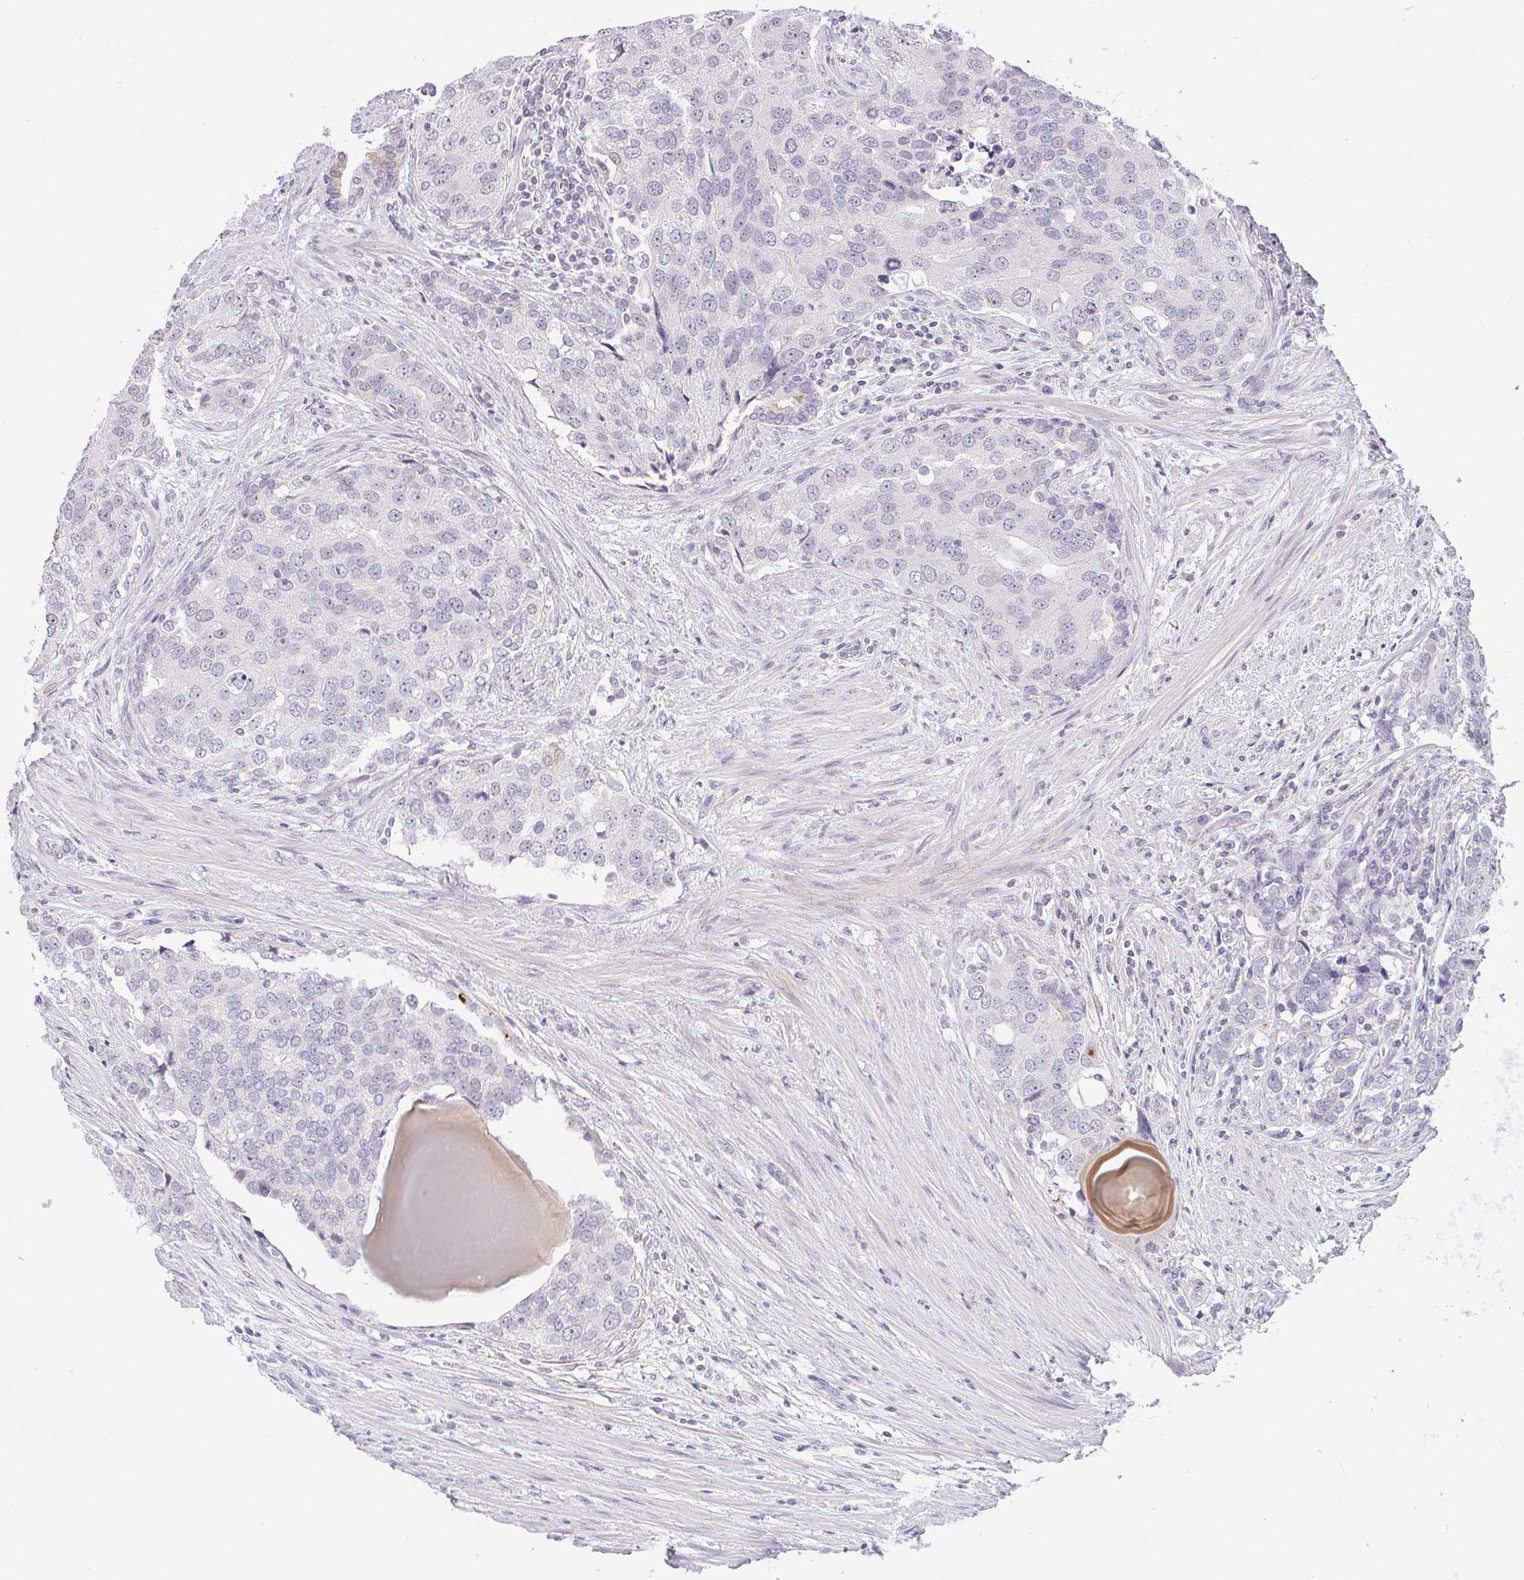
{"staining": {"intensity": "negative", "quantity": "none", "location": "none"}, "tissue": "prostate cancer", "cell_type": "Tumor cells", "image_type": "cancer", "snomed": [{"axis": "morphology", "description": "Adenocarcinoma, High grade"}, {"axis": "topography", "description": "Prostate"}], "caption": "Immunohistochemistry image of neoplastic tissue: prostate cancer (adenocarcinoma (high-grade)) stained with DAB demonstrates no significant protein positivity in tumor cells. The staining is performed using DAB brown chromogen with nuclei counter-stained in using hematoxylin.", "gene": "CACNA1S", "patient": {"sex": "male", "age": 68}}